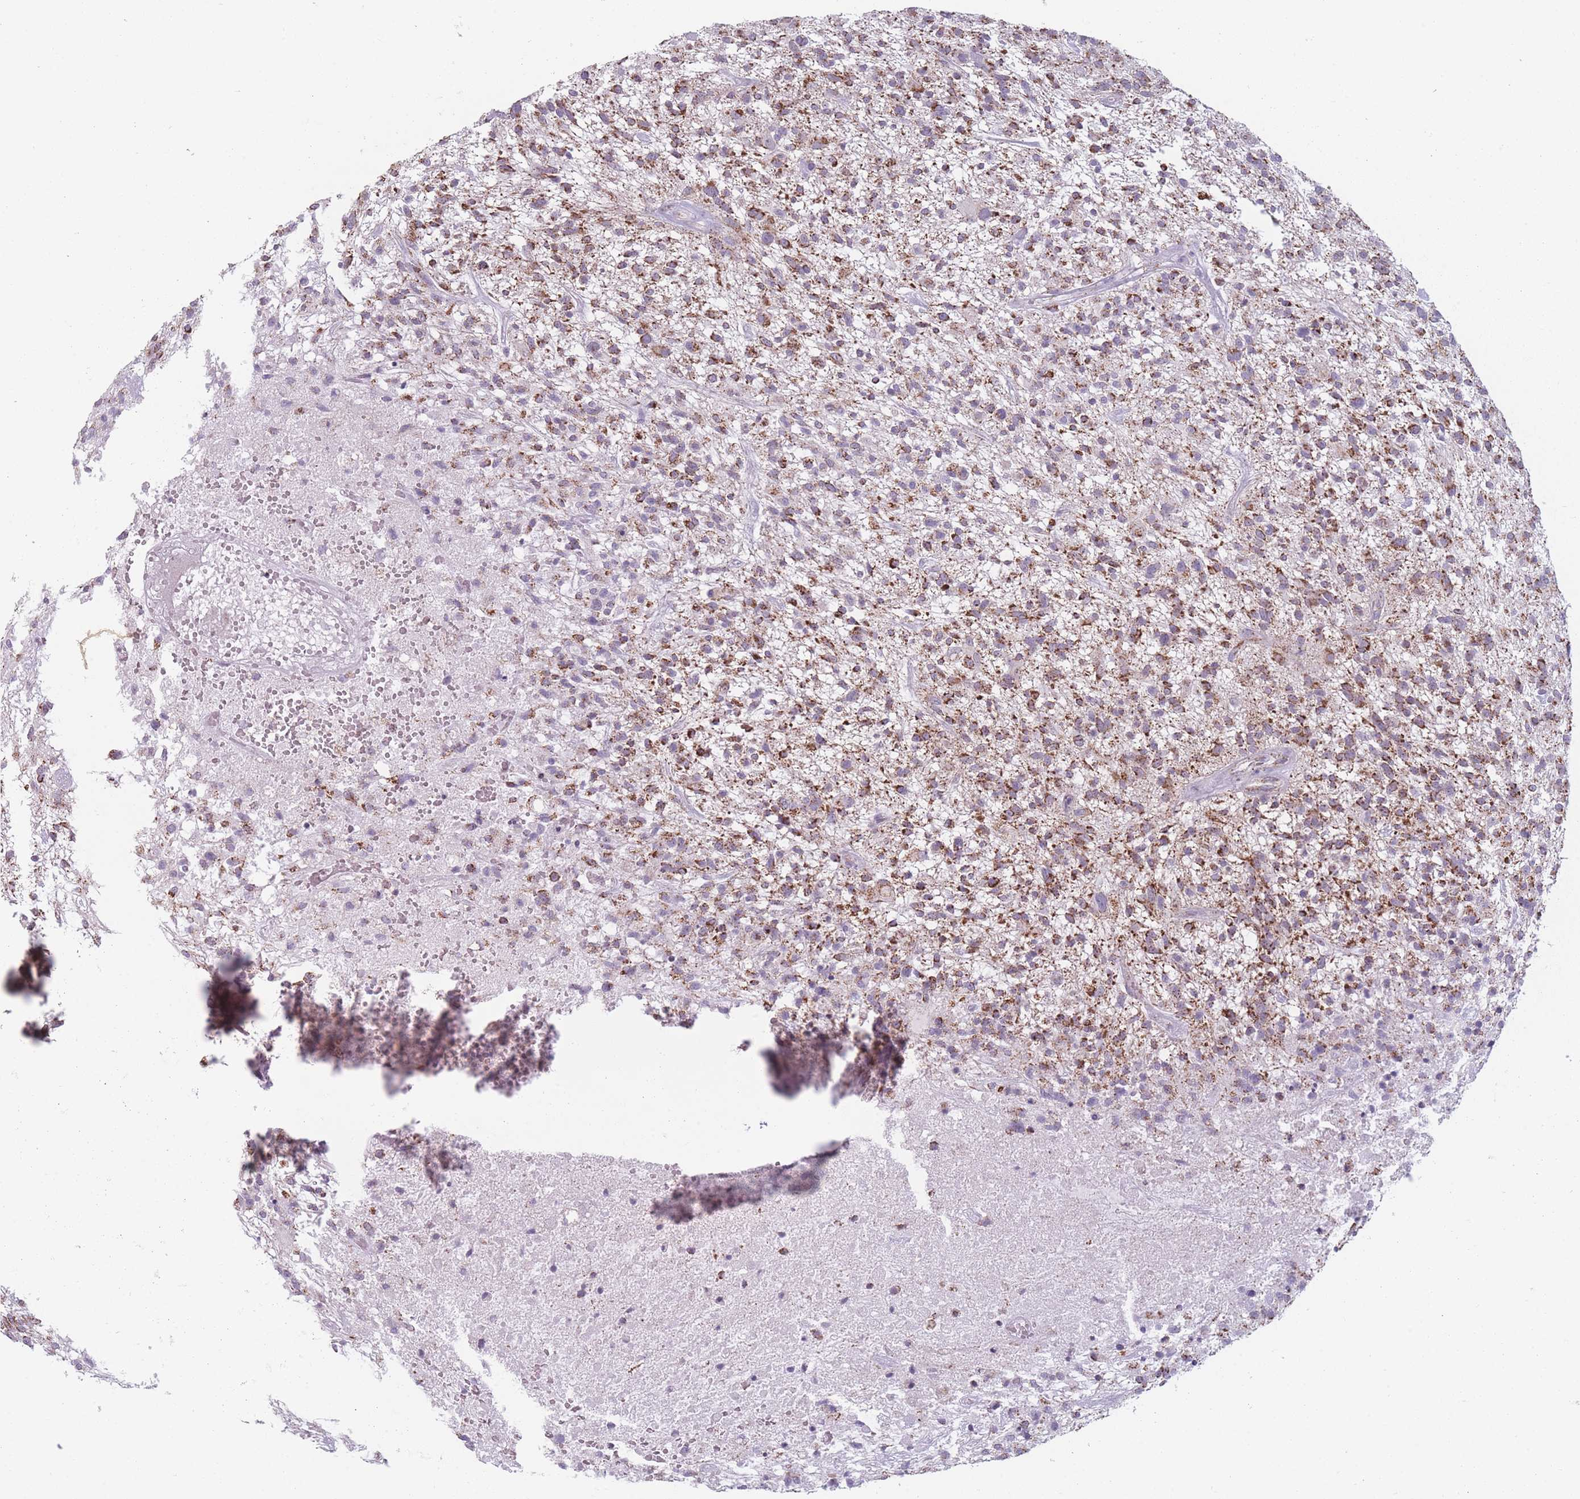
{"staining": {"intensity": "moderate", "quantity": ">75%", "location": "cytoplasmic/membranous"}, "tissue": "glioma", "cell_type": "Tumor cells", "image_type": "cancer", "snomed": [{"axis": "morphology", "description": "Glioma, malignant, High grade"}, {"axis": "topography", "description": "Brain"}], "caption": "Protein analysis of malignant glioma (high-grade) tissue shows moderate cytoplasmic/membranous staining in about >75% of tumor cells.", "gene": "DCHS1", "patient": {"sex": "male", "age": 47}}